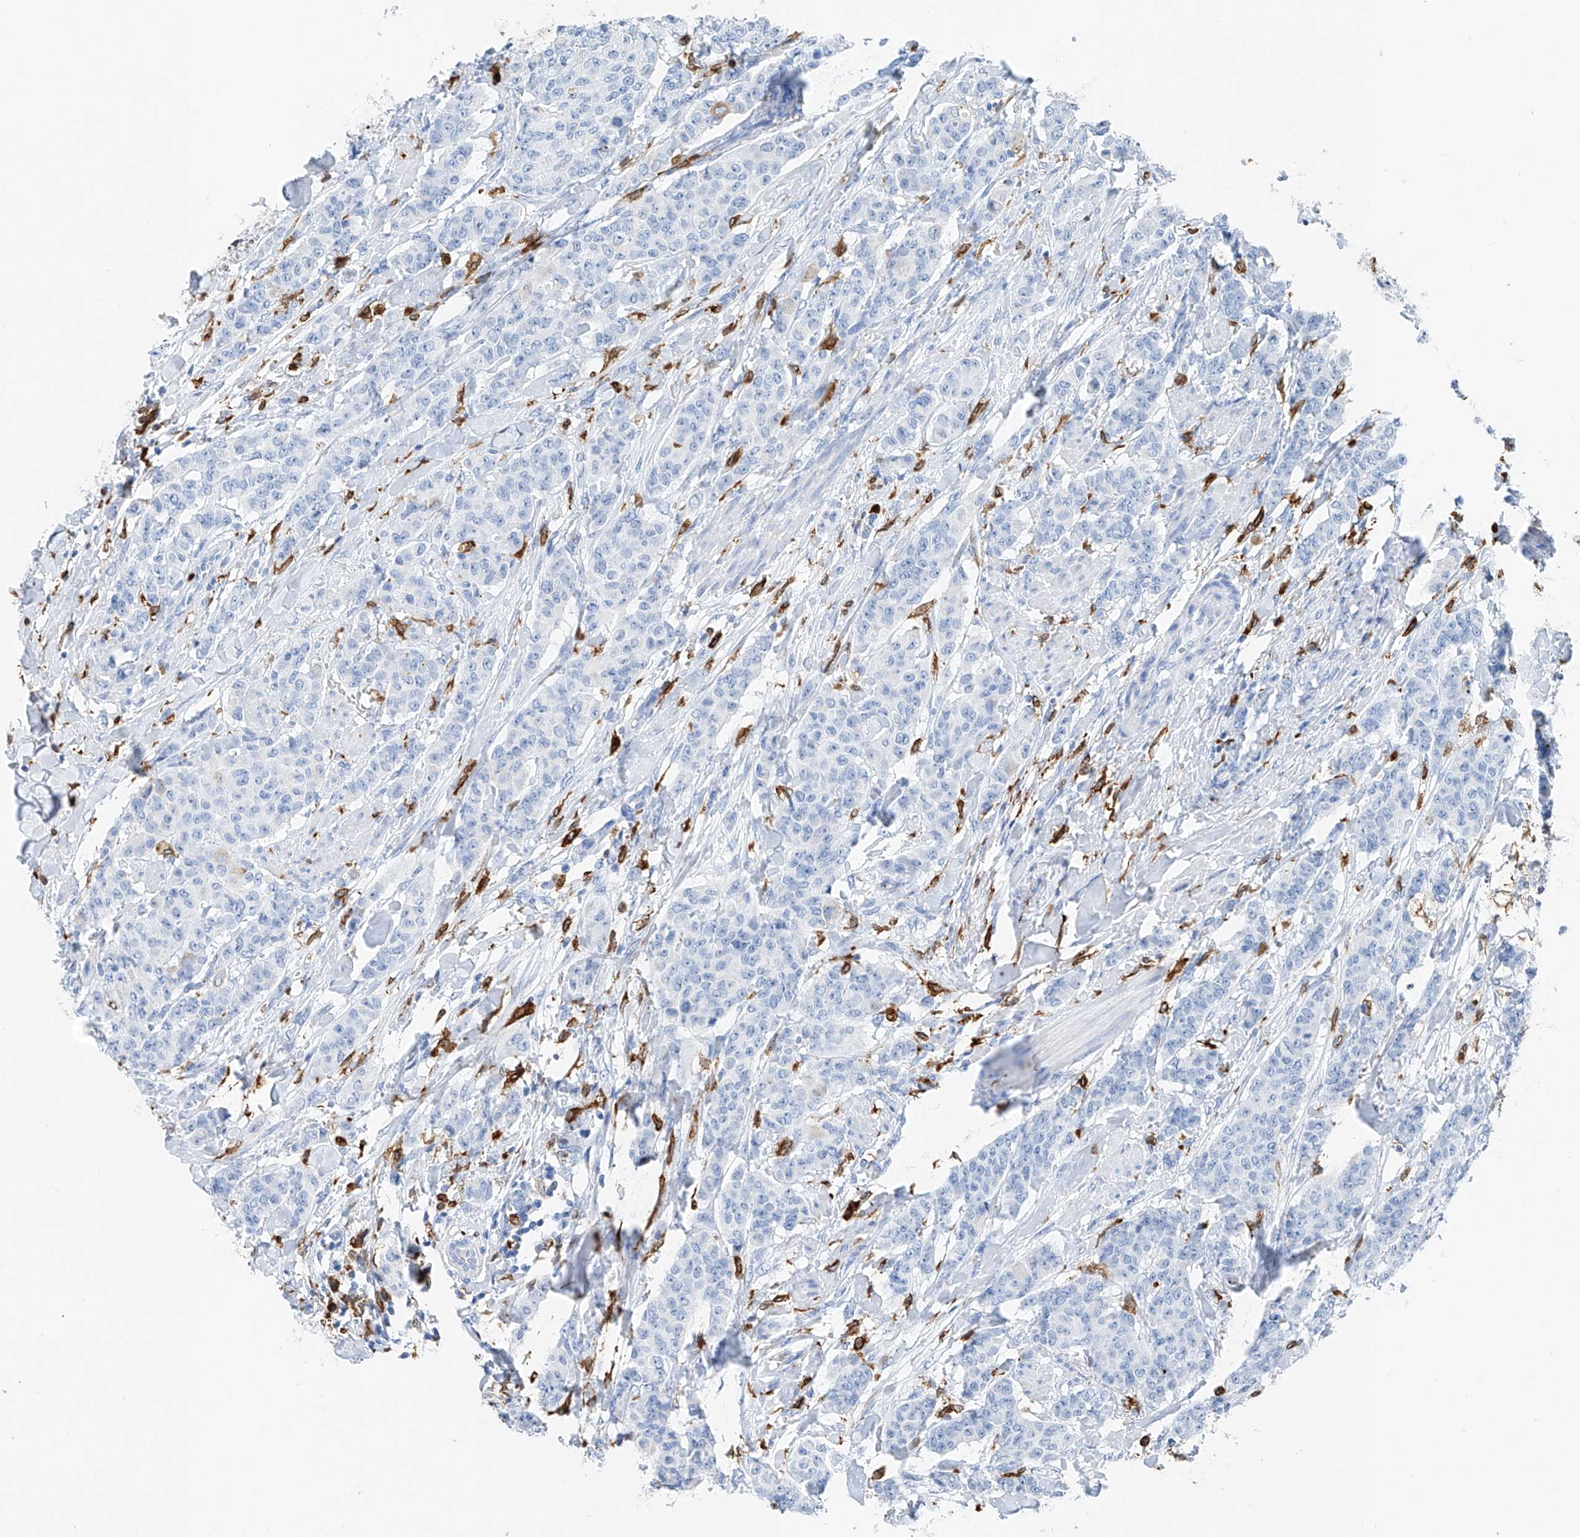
{"staining": {"intensity": "negative", "quantity": "none", "location": "none"}, "tissue": "breast cancer", "cell_type": "Tumor cells", "image_type": "cancer", "snomed": [{"axis": "morphology", "description": "Duct carcinoma"}, {"axis": "topography", "description": "Breast"}], "caption": "High magnification brightfield microscopy of infiltrating ductal carcinoma (breast) stained with DAB (brown) and counterstained with hematoxylin (blue): tumor cells show no significant staining.", "gene": "TBXAS1", "patient": {"sex": "female", "age": 40}}